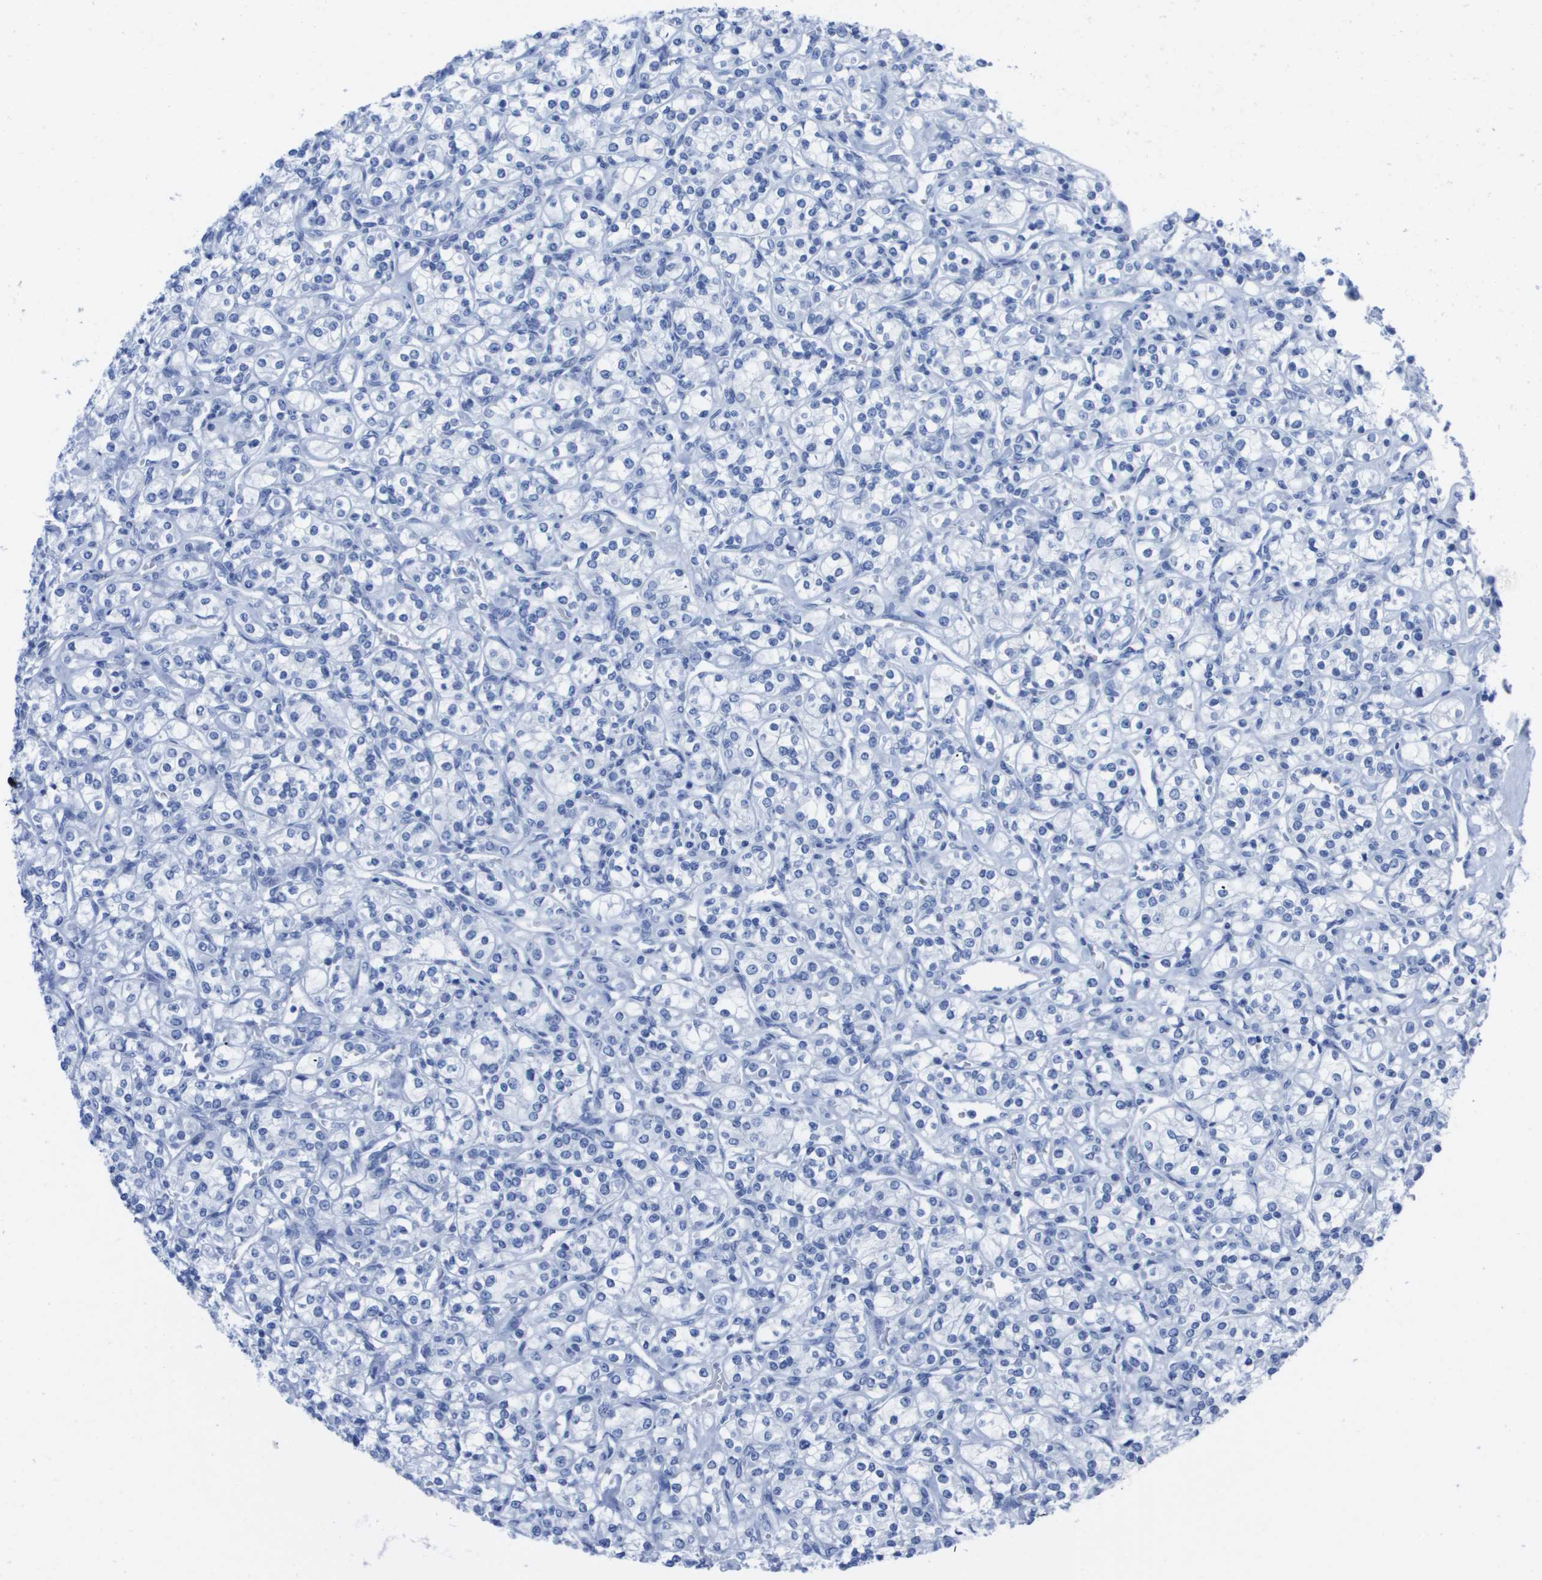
{"staining": {"intensity": "negative", "quantity": "none", "location": "none"}, "tissue": "renal cancer", "cell_type": "Tumor cells", "image_type": "cancer", "snomed": [{"axis": "morphology", "description": "Adenocarcinoma, NOS"}, {"axis": "topography", "description": "Kidney"}], "caption": "Immunohistochemistry histopathology image of renal adenocarcinoma stained for a protein (brown), which demonstrates no expression in tumor cells. (DAB (3,3'-diaminobenzidine) immunohistochemistry visualized using brightfield microscopy, high magnification).", "gene": "KCNA3", "patient": {"sex": "male", "age": 77}}